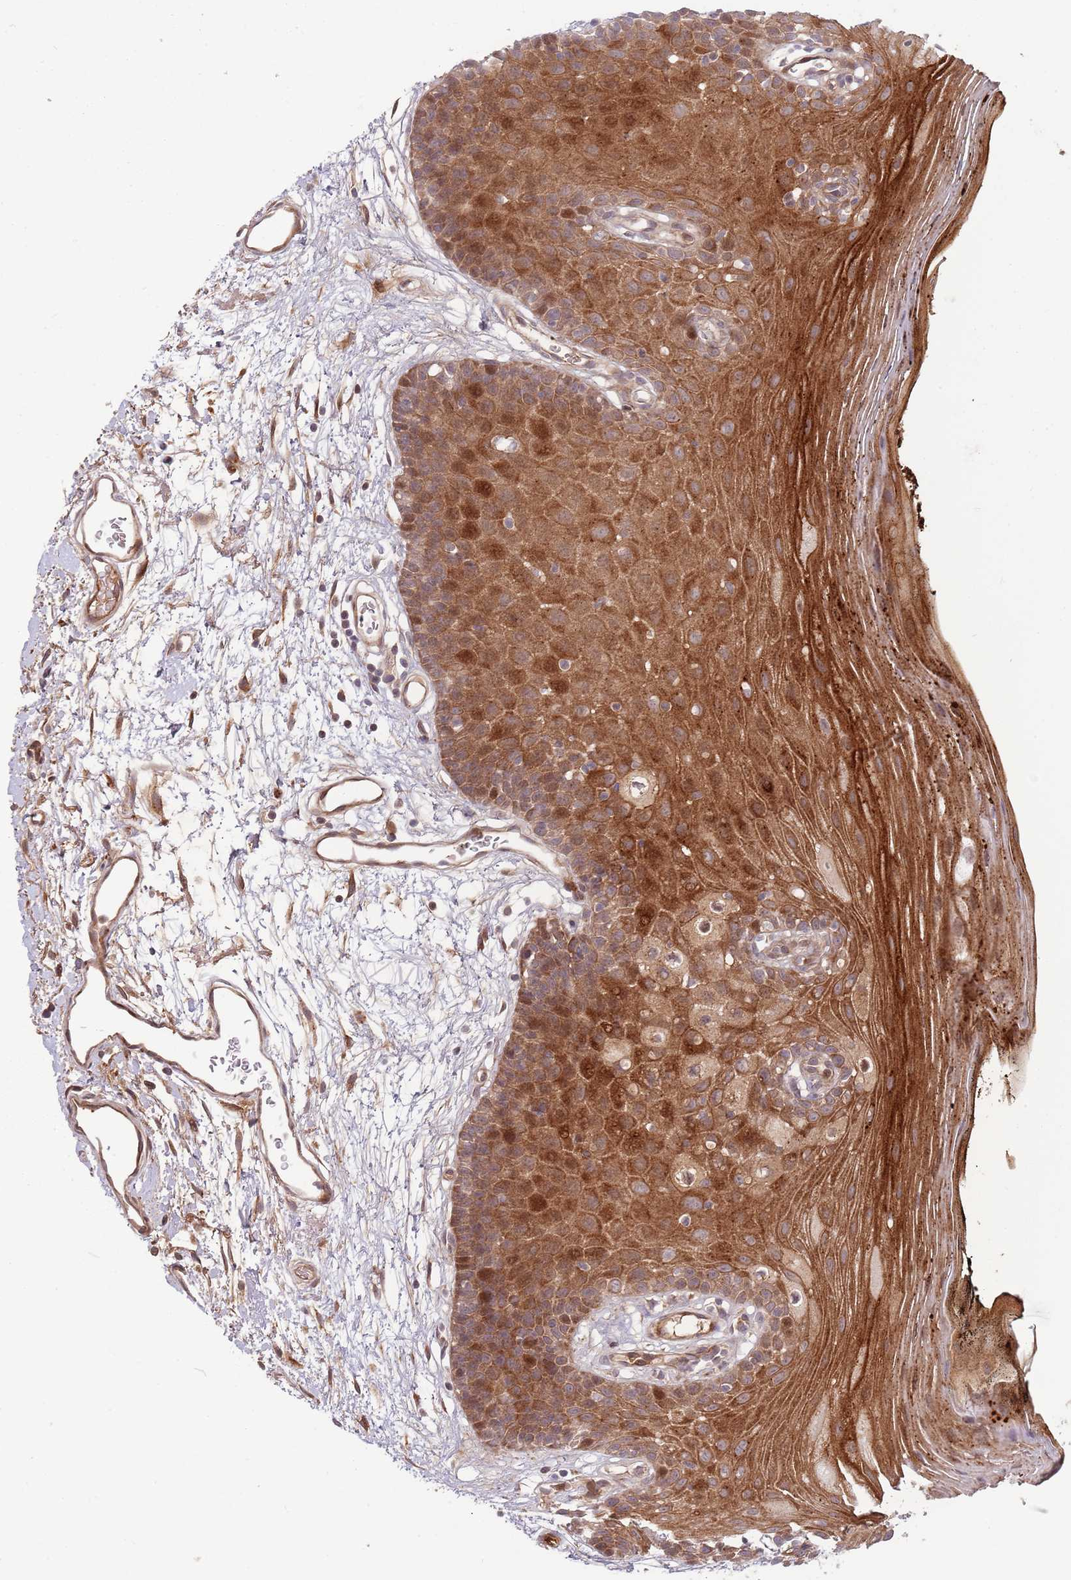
{"staining": {"intensity": "strong", "quantity": ">75%", "location": "cytoplasmic/membranous,nuclear"}, "tissue": "oral mucosa", "cell_type": "Squamous epithelial cells", "image_type": "normal", "snomed": [{"axis": "morphology", "description": "Normal tissue, NOS"}, {"axis": "topography", "description": "Oral tissue"}, {"axis": "topography", "description": "Tounge, NOS"}], "caption": "IHC image of normal oral mucosa: oral mucosa stained using immunohistochemistry displays high levels of strong protein expression localized specifically in the cytoplasmic/membranous,nuclear of squamous epithelial cells, appearing as a cytoplasmic/membranous,nuclear brown color.", "gene": "NT5DC4", "patient": {"sex": "female", "age": 81}}